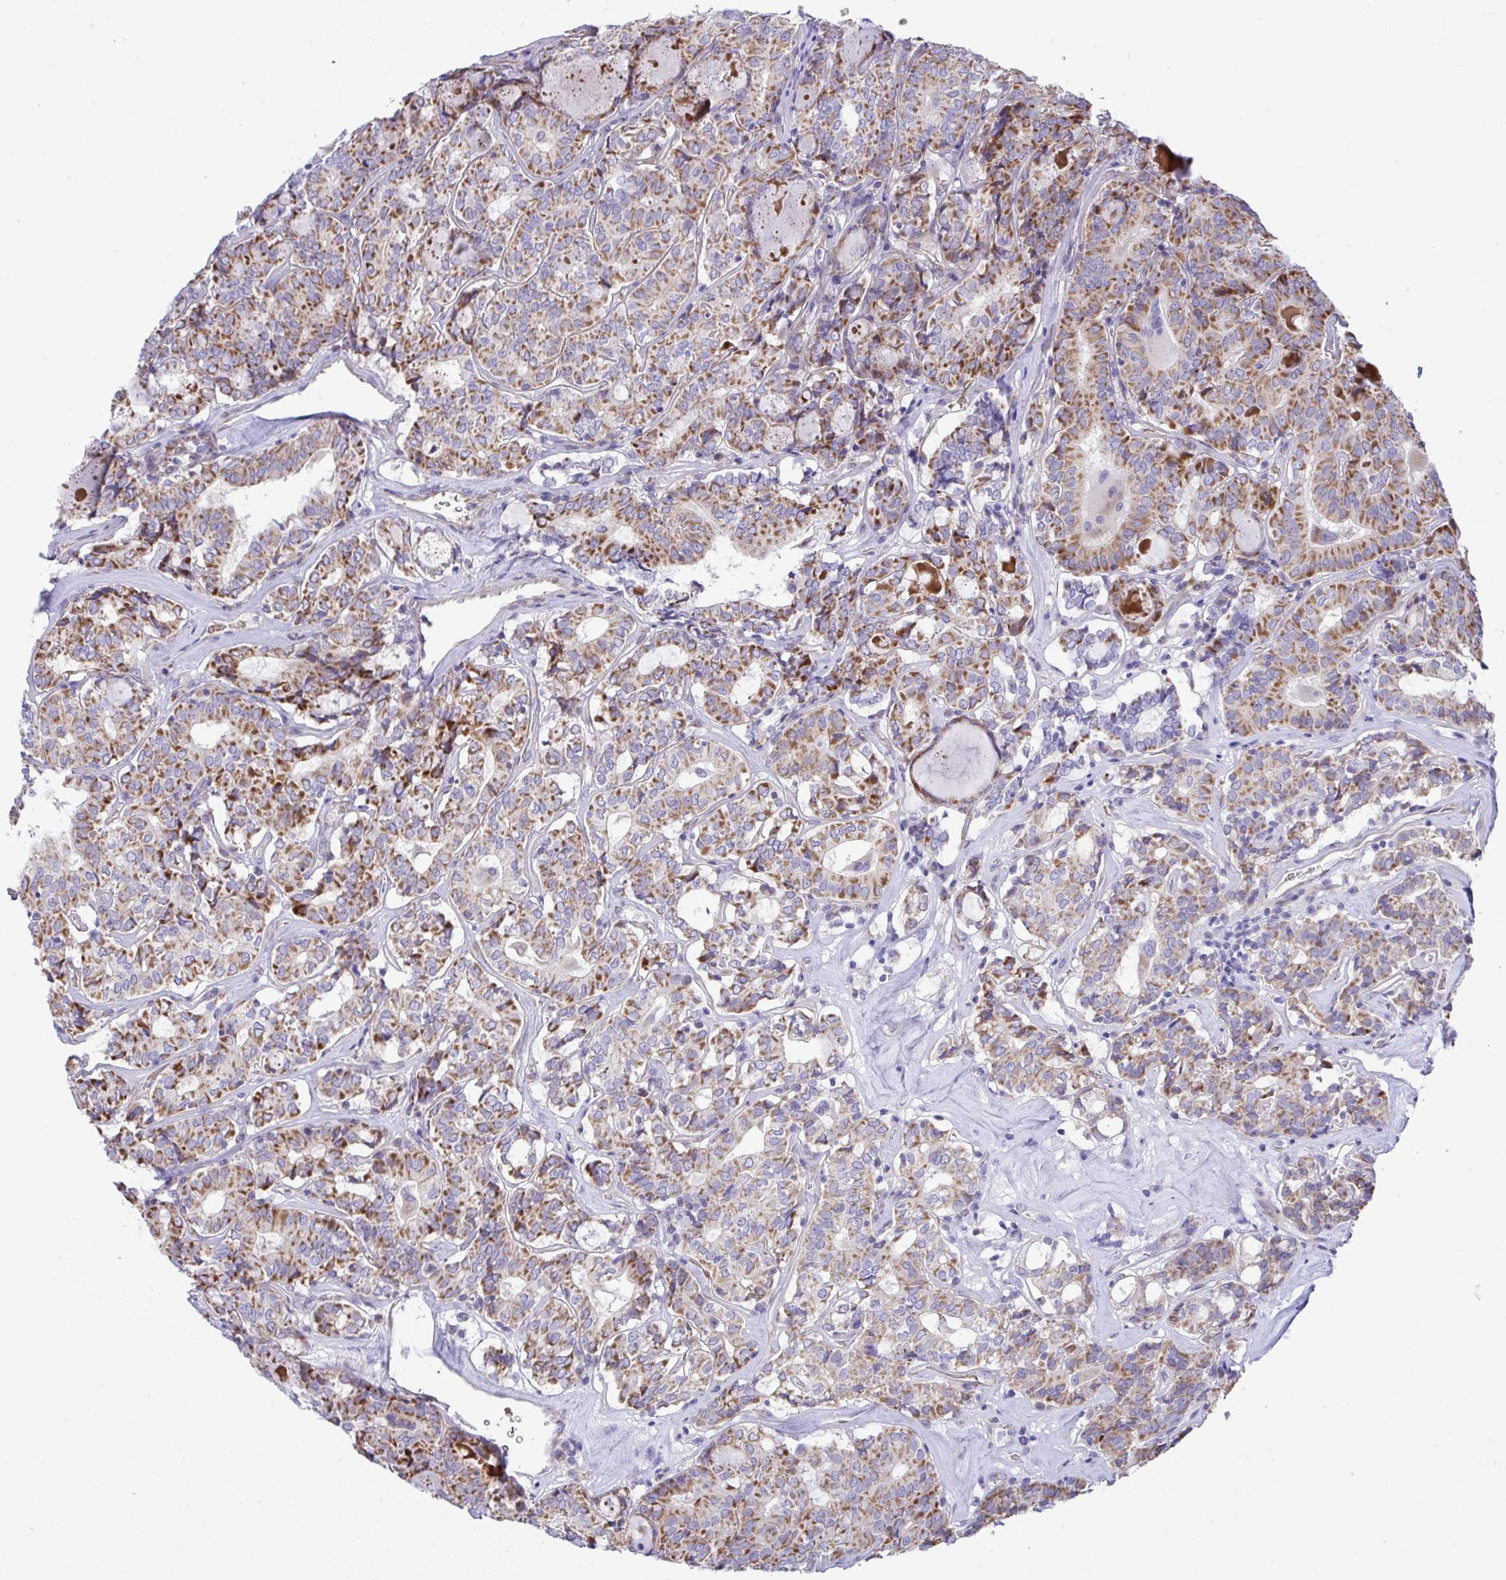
{"staining": {"intensity": "moderate", "quantity": ">75%", "location": "cytoplasmic/membranous"}, "tissue": "thyroid cancer", "cell_type": "Tumor cells", "image_type": "cancer", "snomed": [{"axis": "morphology", "description": "Papillary adenocarcinoma, NOS"}, {"axis": "topography", "description": "Thyroid gland"}], "caption": "Immunohistochemistry (DAB) staining of human papillary adenocarcinoma (thyroid) demonstrates moderate cytoplasmic/membranous protein expression in approximately >75% of tumor cells.", "gene": "NTN1", "patient": {"sex": "female", "age": 72}}